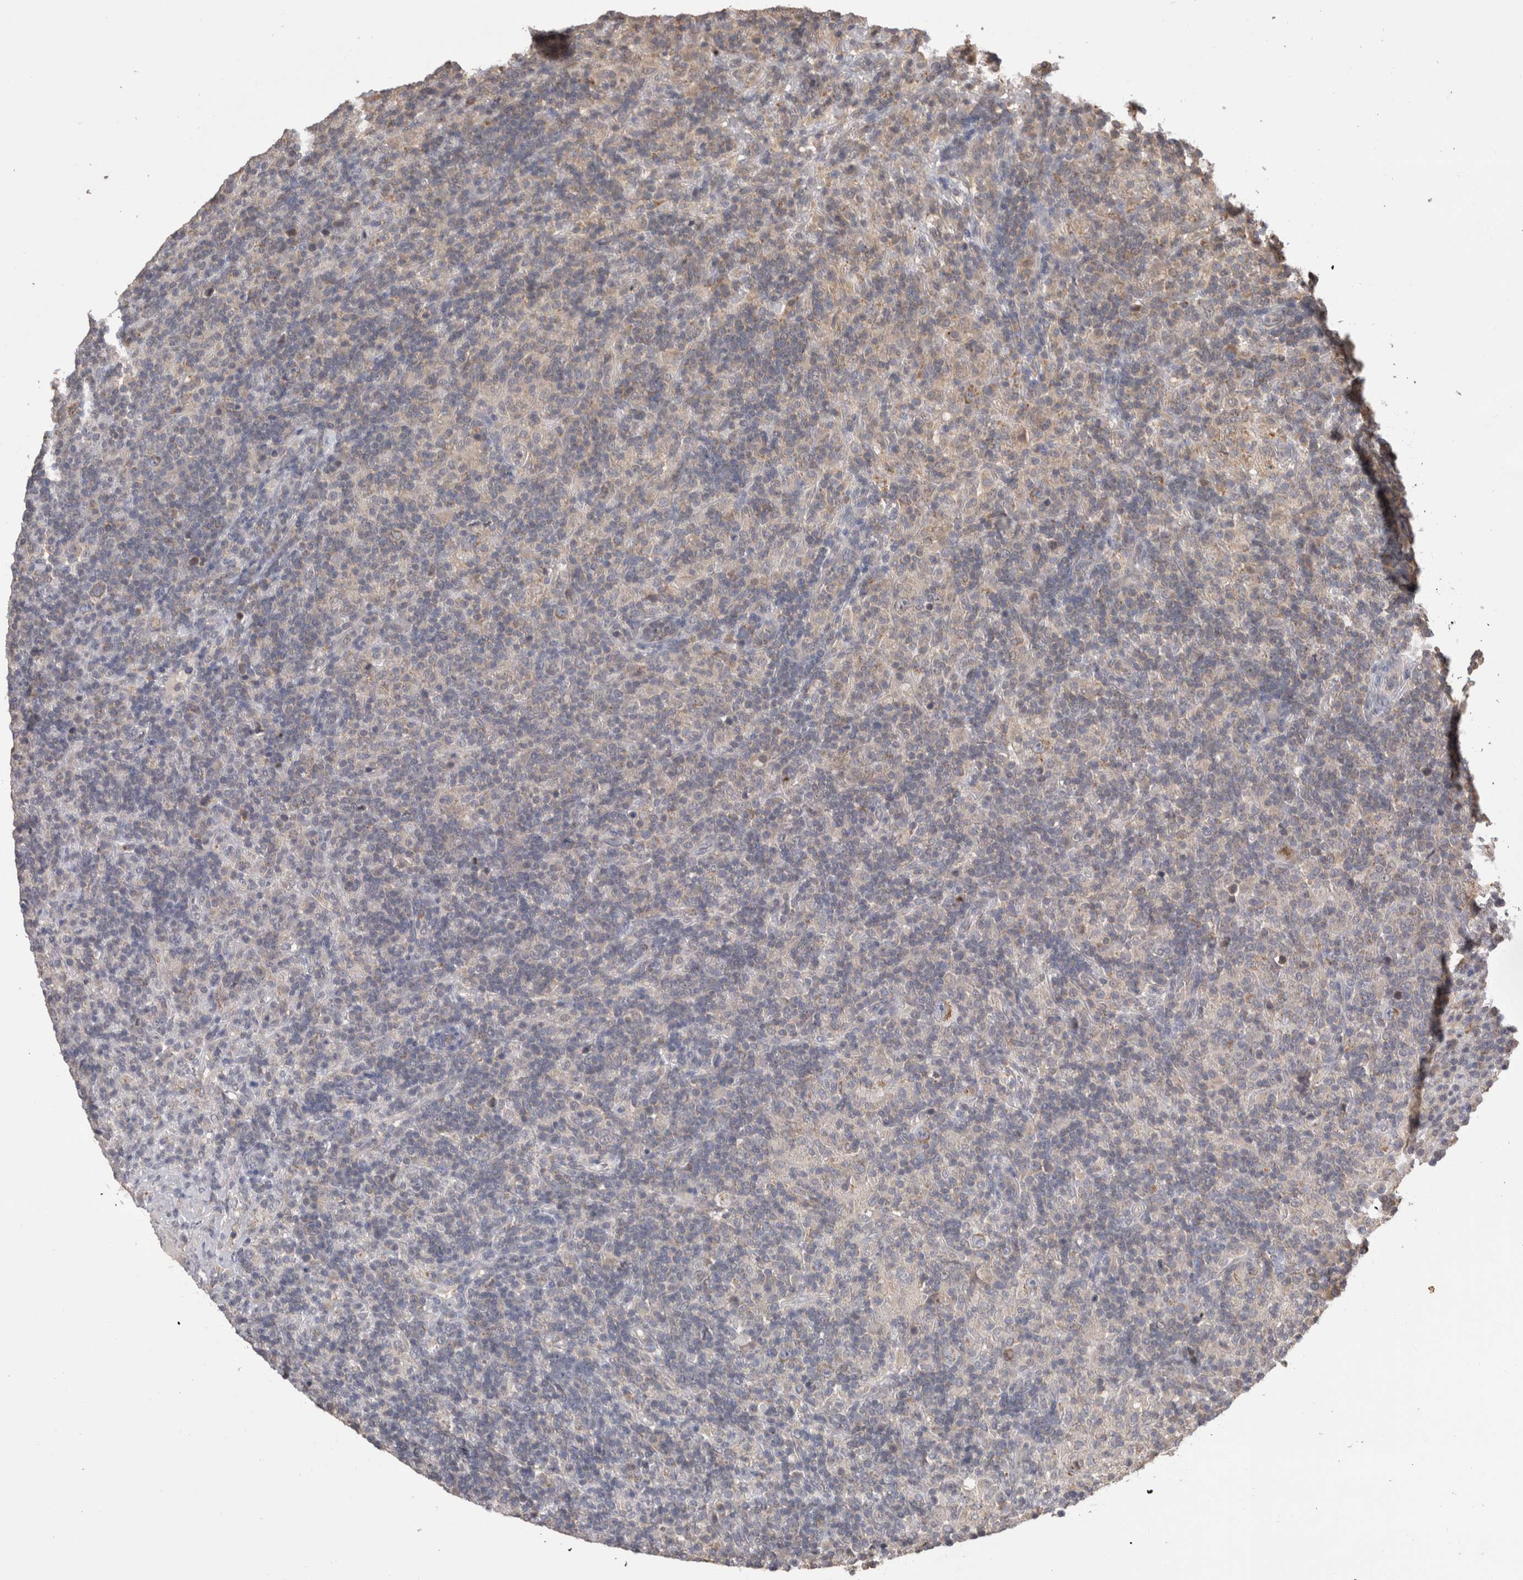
{"staining": {"intensity": "weak", "quantity": "25%-75%", "location": "cytoplasmic/membranous"}, "tissue": "lymphoma", "cell_type": "Tumor cells", "image_type": "cancer", "snomed": [{"axis": "morphology", "description": "Hodgkin's disease, NOS"}, {"axis": "topography", "description": "Lymph node"}], "caption": "An IHC histopathology image of neoplastic tissue is shown. Protein staining in brown highlights weak cytoplasmic/membranous positivity in Hodgkin's disease within tumor cells.", "gene": "PREP", "patient": {"sex": "male", "age": 70}}